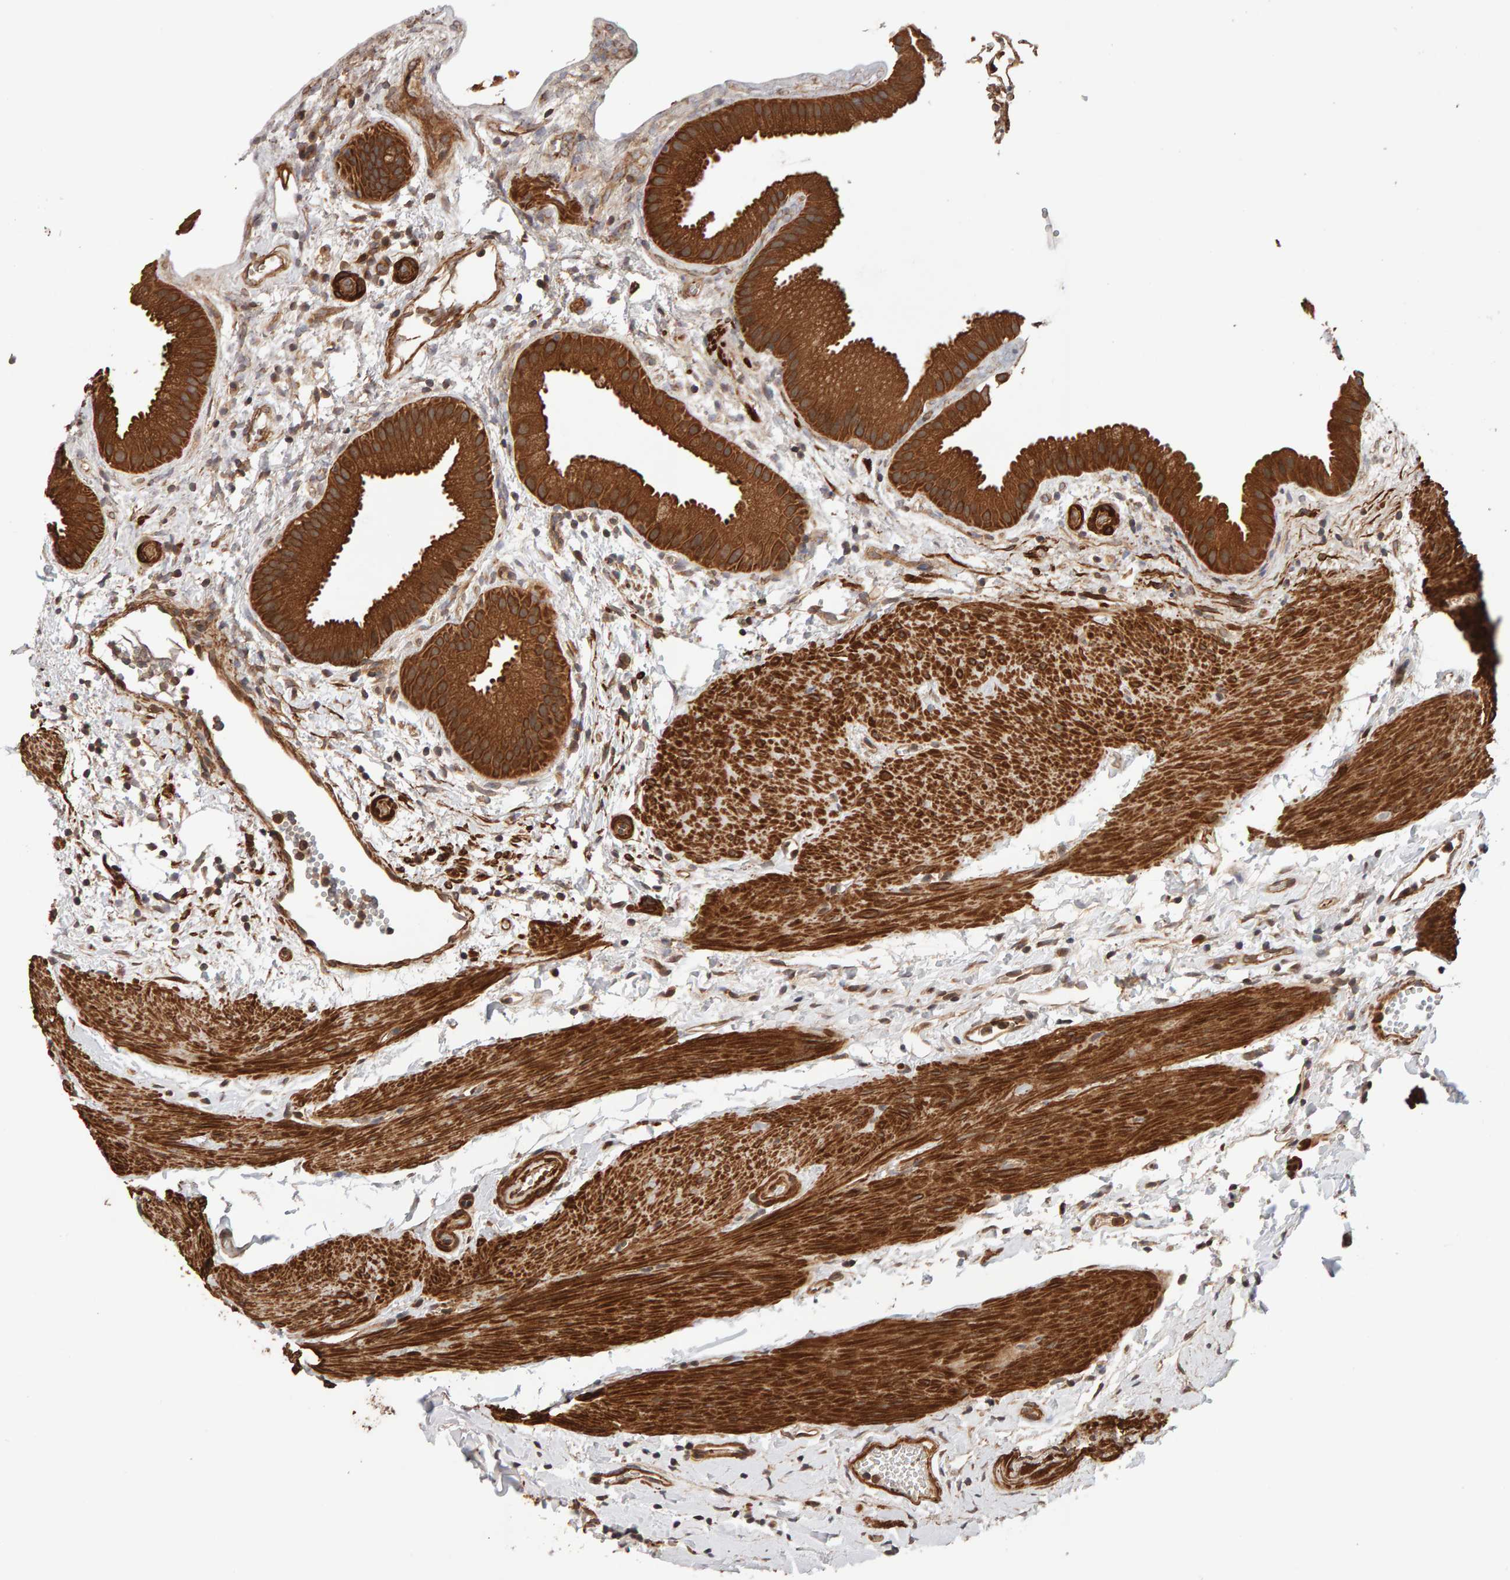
{"staining": {"intensity": "strong", "quantity": ">75%", "location": "cytoplasmic/membranous"}, "tissue": "gallbladder", "cell_type": "Glandular cells", "image_type": "normal", "snomed": [{"axis": "morphology", "description": "Normal tissue, NOS"}, {"axis": "topography", "description": "Gallbladder"}], "caption": "Immunohistochemical staining of unremarkable gallbladder demonstrates >75% levels of strong cytoplasmic/membranous protein positivity in about >75% of glandular cells. The protein is stained brown, and the nuclei are stained in blue (DAB IHC with brightfield microscopy, high magnification).", "gene": "SYNRG", "patient": {"sex": "female", "age": 64}}